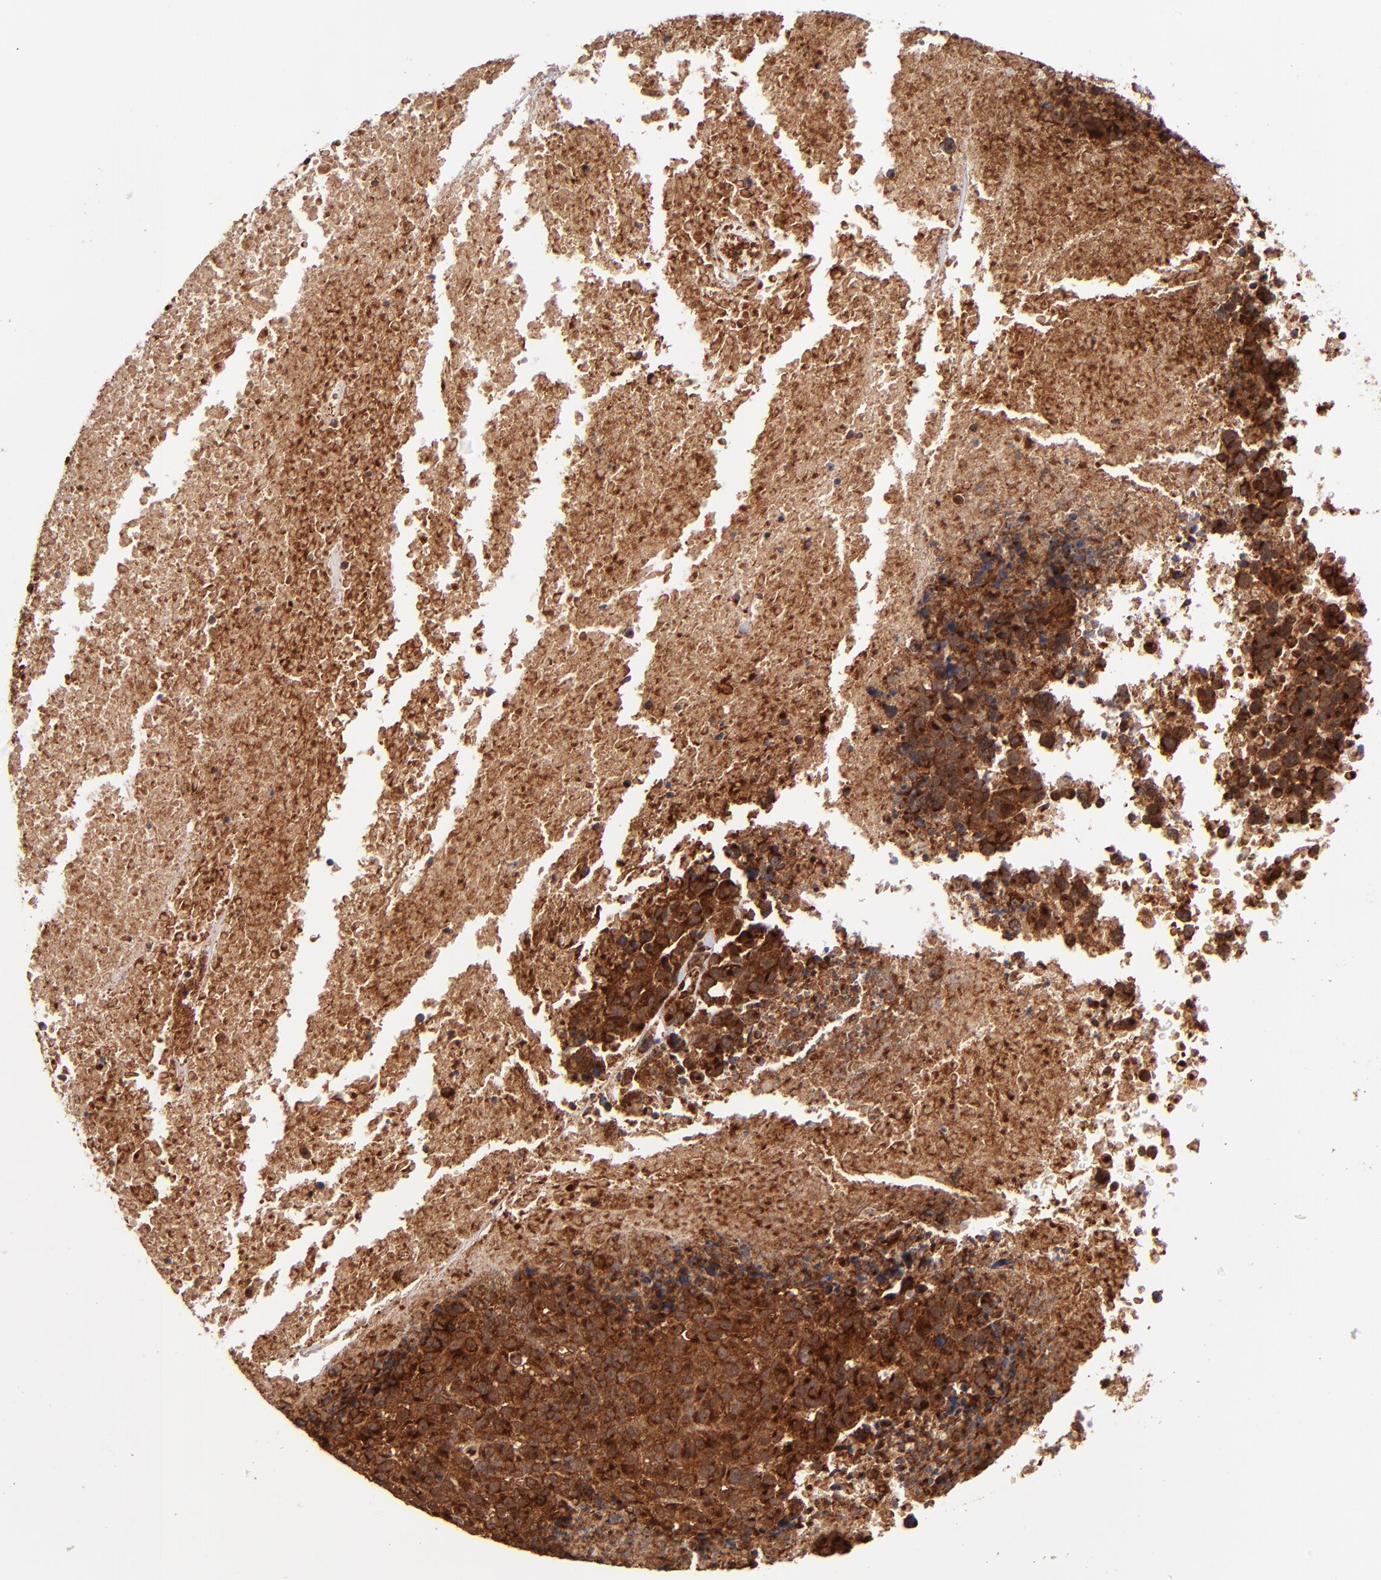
{"staining": {"intensity": "strong", "quantity": ">75%", "location": "cytoplasmic/membranous"}, "tissue": "melanoma", "cell_type": "Tumor cells", "image_type": "cancer", "snomed": [{"axis": "morphology", "description": "Malignant melanoma, Metastatic site"}, {"axis": "topography", "description": "Cerebral cortex"}], "caption": "Immunohistochemical staining of malignant melanoma (metastatic site) exhibits high levels of strong cytoplasmic/membranous positivity in approximately >75% of tumor cells.", "gene": "STX8", "patient": {"sex": "female", "age": 52}}